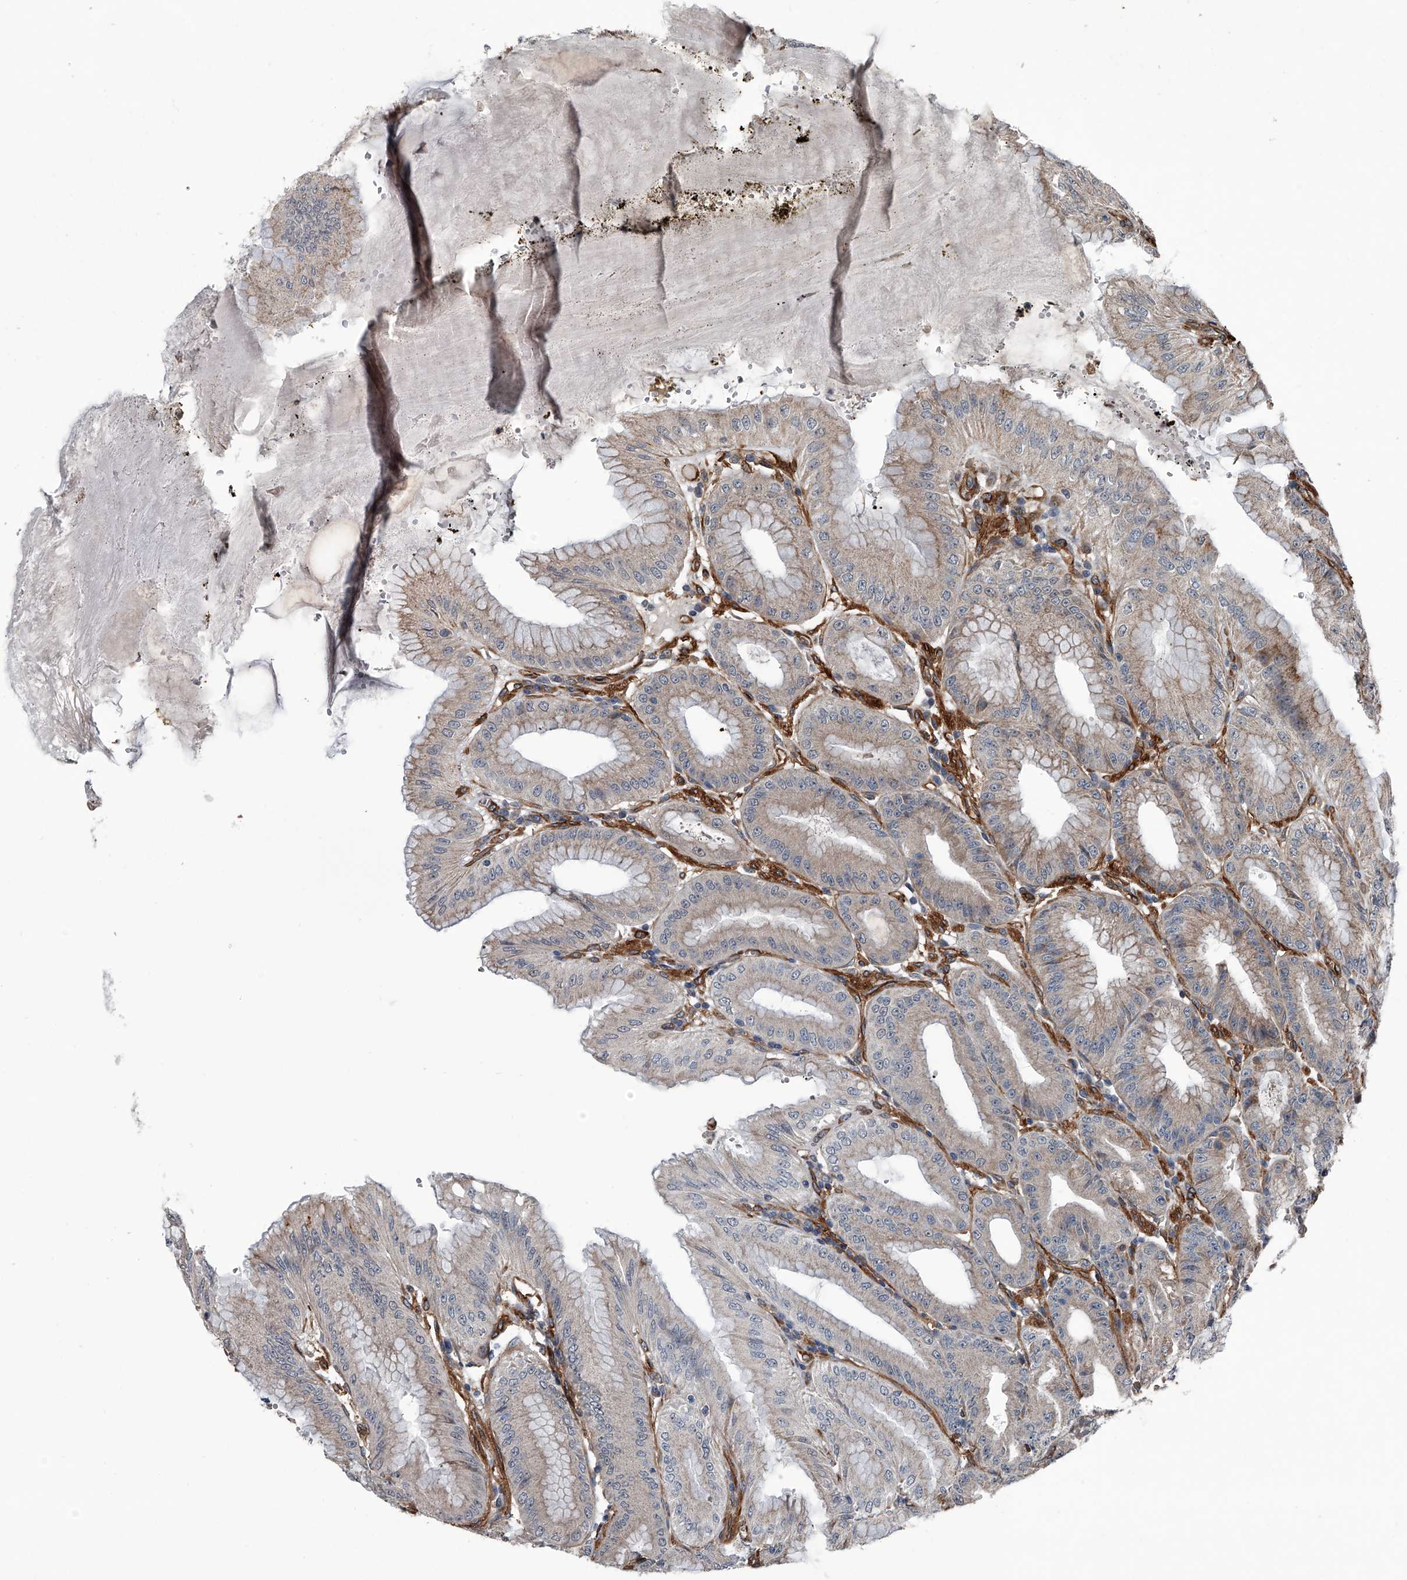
{"staining": {"intensity": "moderate", "quantity": "25%-75%", "location": "cytoplasmic/membranous"}, "tissue": "stomach", "cell_type": "Glandular cells", "image_type": "normal", "snomed": [{"axis": "morphology", "description": "Normal tissue, NOS"}, {"axis": "topography", "description": "Stomach, lower"}], "caption": "DAB immunohistochemical staining of benign stomach reveals moderate cytoplasmic/membranous protein expression in approximately 25%-75% of glandular cells.", "gene": "LDLRAD2", "patient": {"sex": "male", "age": 71}}